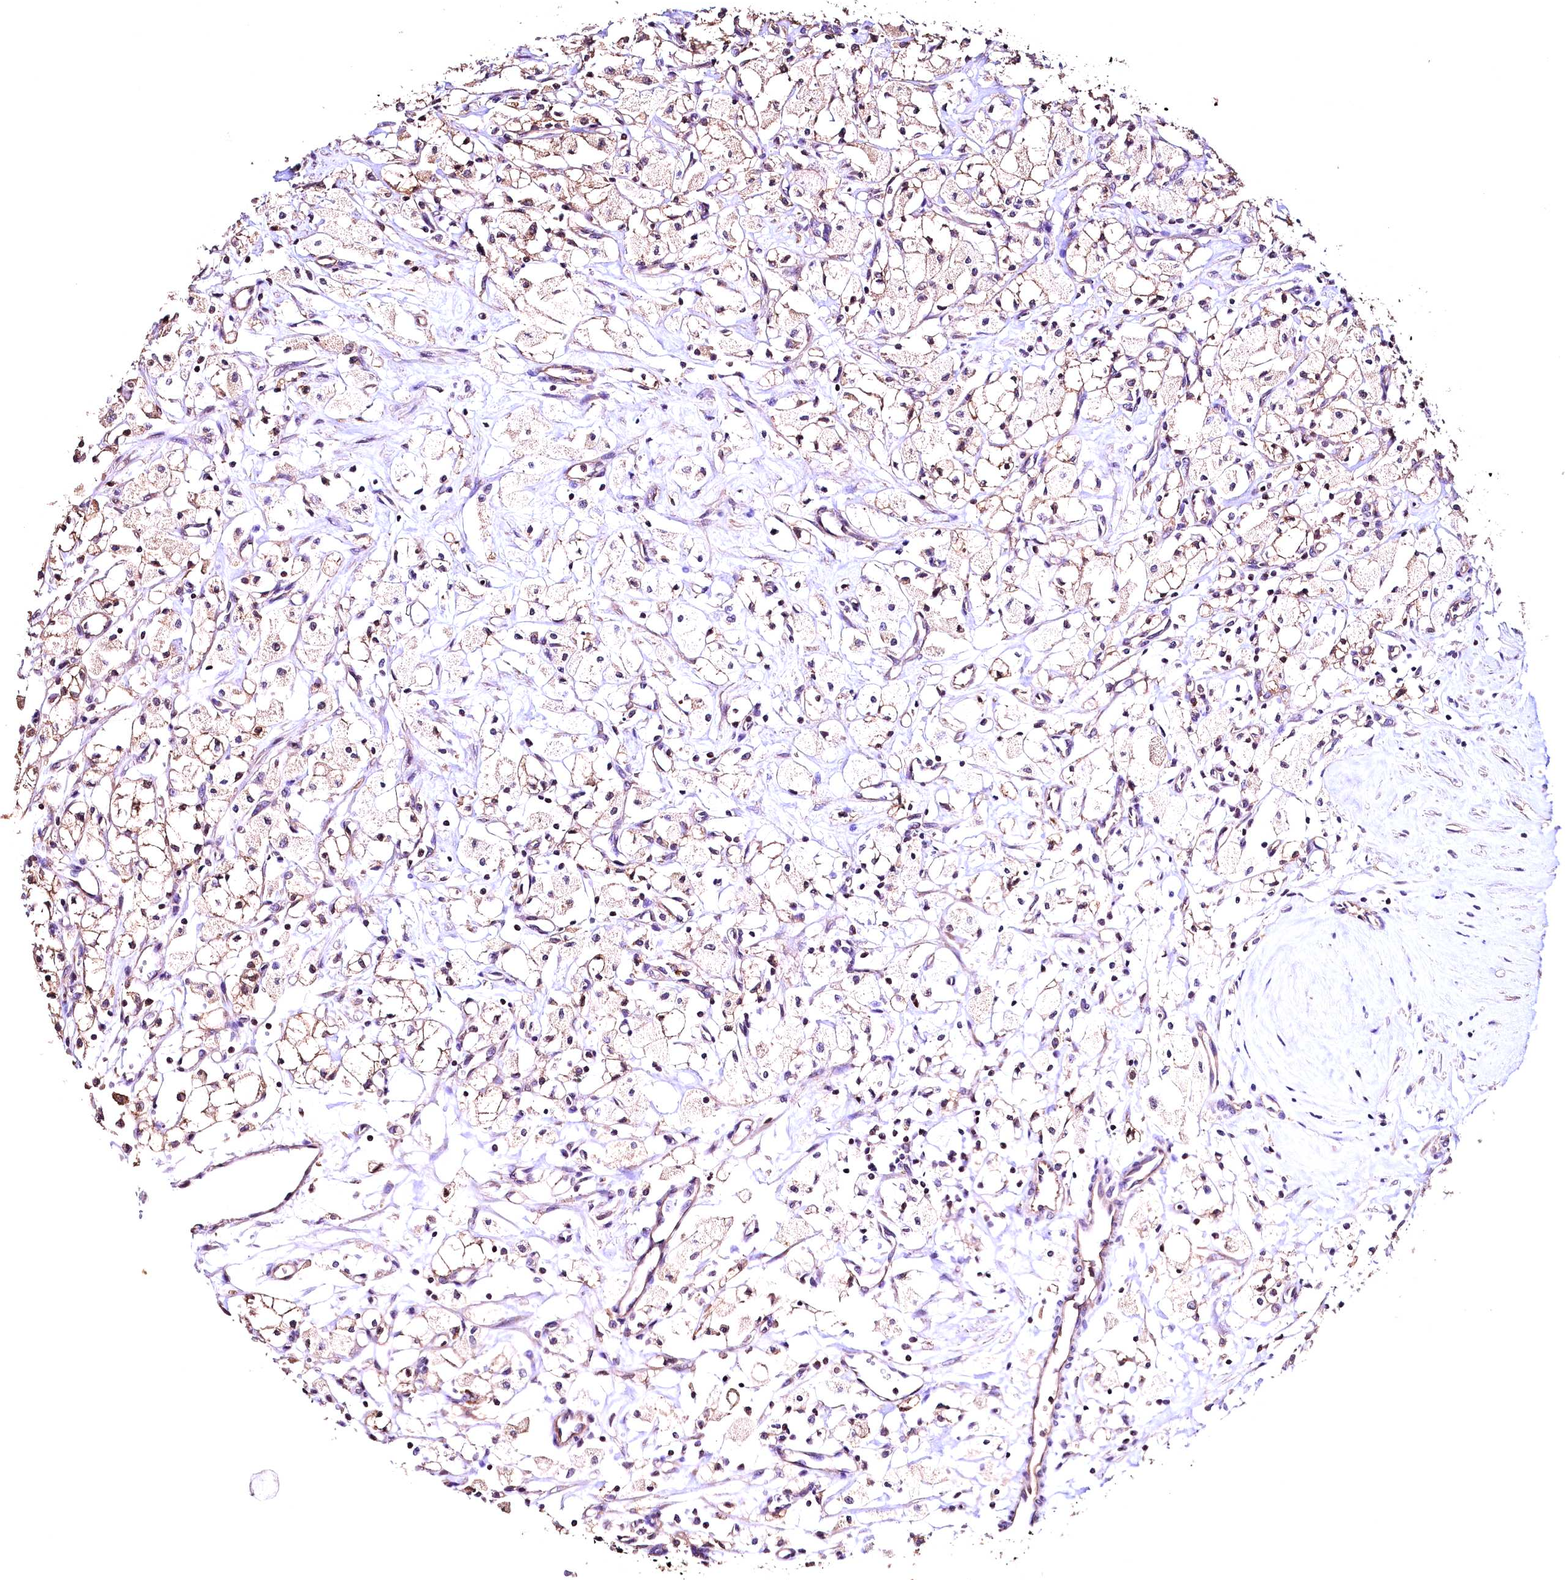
{"staining": {"intensity": "weak", "quantity": "<25%", "location": "cytoplasmic/membranous"}, "tissue": "renal cancer", "cell_type": "Tumor cells", "image_type": "cancer", "snomed": [{"axis": "morphology", "description": "Adenocarcinoma, NOS"}, {"axis": "topography", "description": "Kidney"}], "caption": "DAB immunohistochemical staining of renal cancer (adenocarcinoma) displays no significant expression in tumor cells.", "gene": "OAS3", "patient": {"sex": "male", "age": 59}}